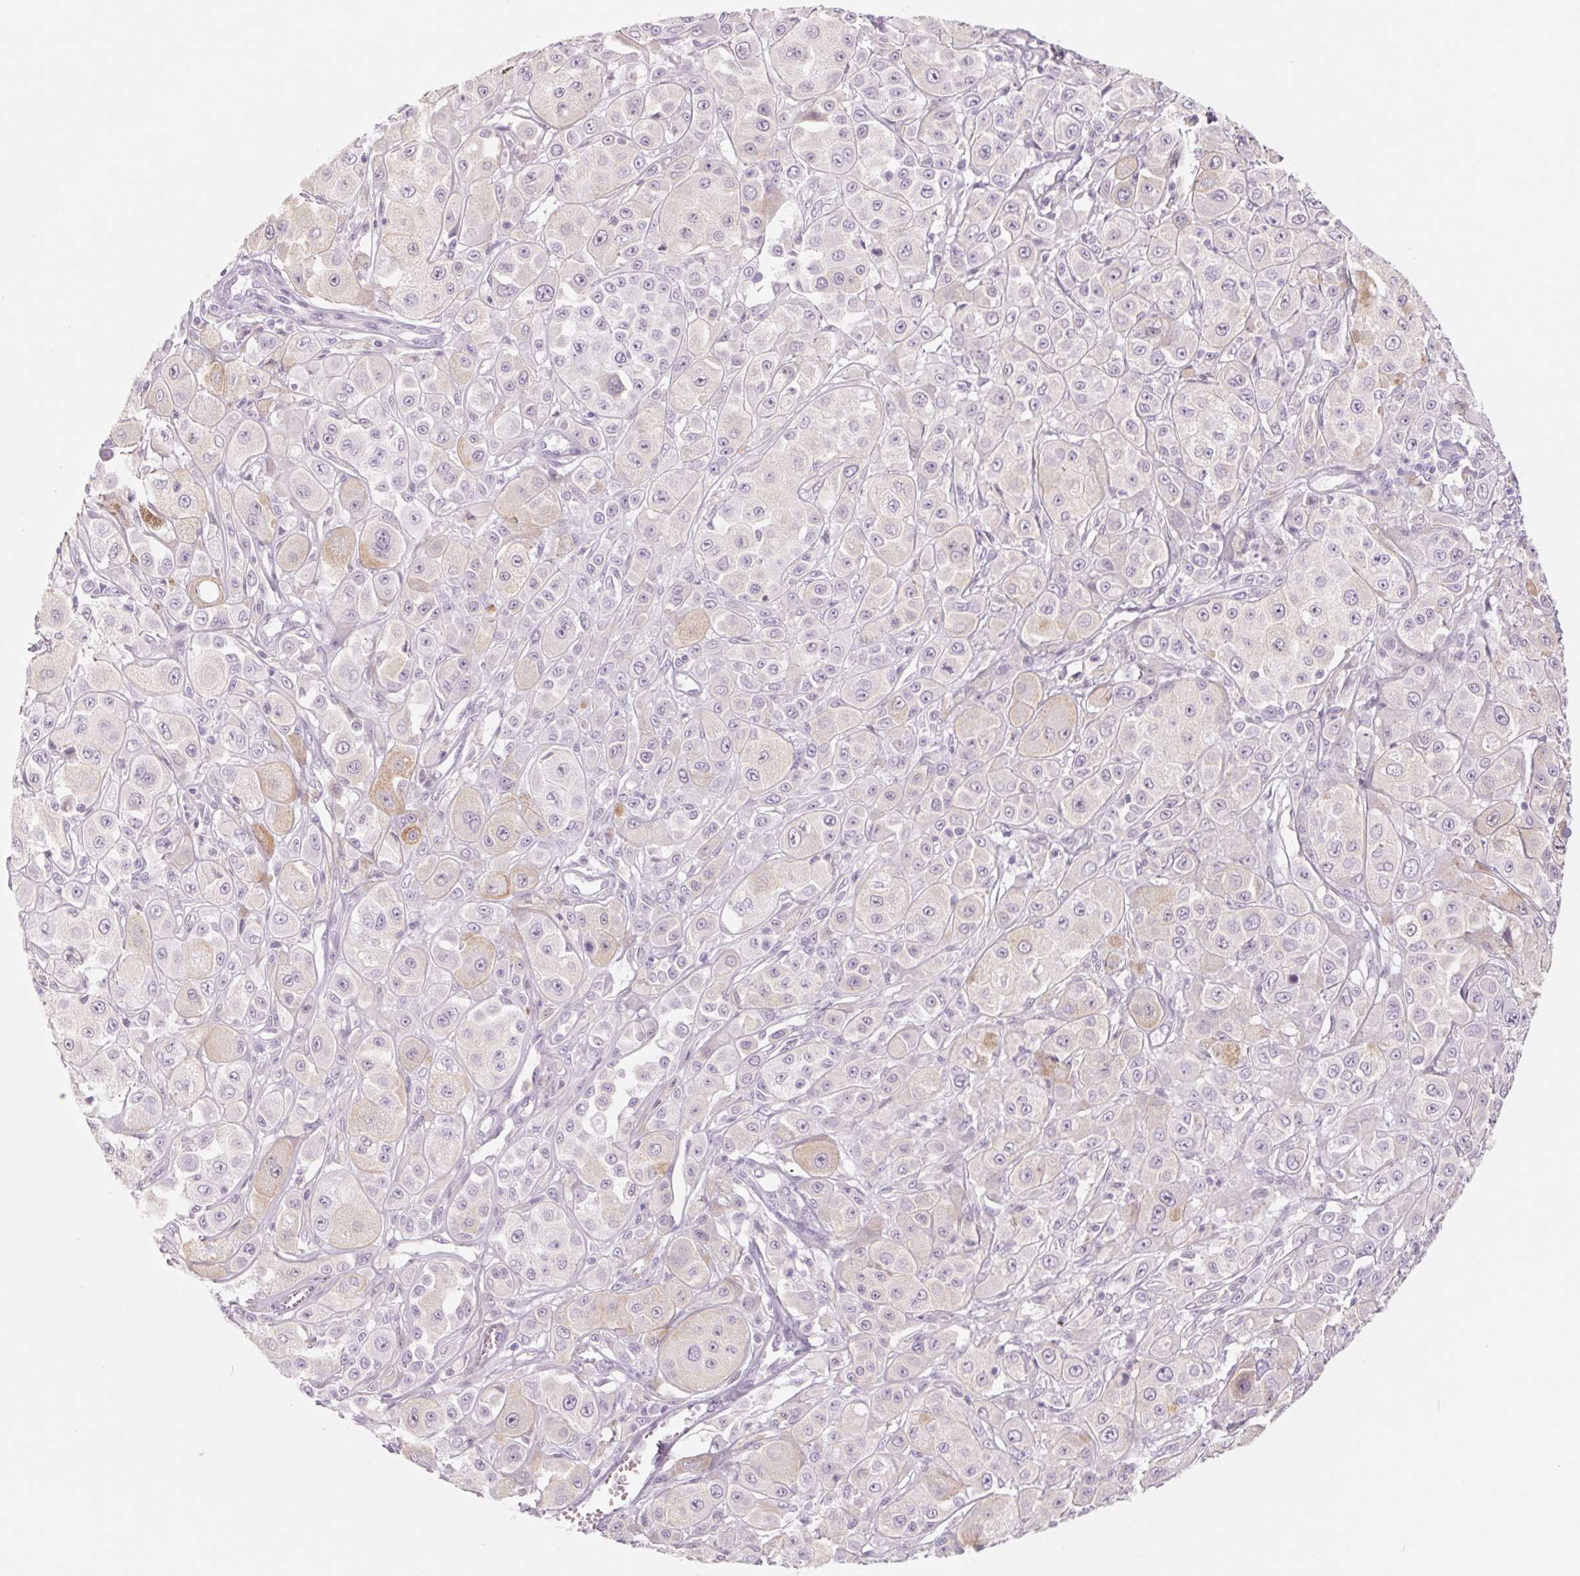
{"staining": {"intensity": "negative", "quantity": "none", "location": "none"}, "tissue": "melanoma", "cell_type": "Tumor cells", "image_type": "cancer", "snomed": [{"axis": "morphology", "description": "Malignant melanoma, NOS"}, {"axis": "topography", "description": "Skin"}], "caption": "Tumor cells show no significant expression in malignant melanoma.", "gene": "POU1F1", "patient": {"sex": "male", "age": 67}}